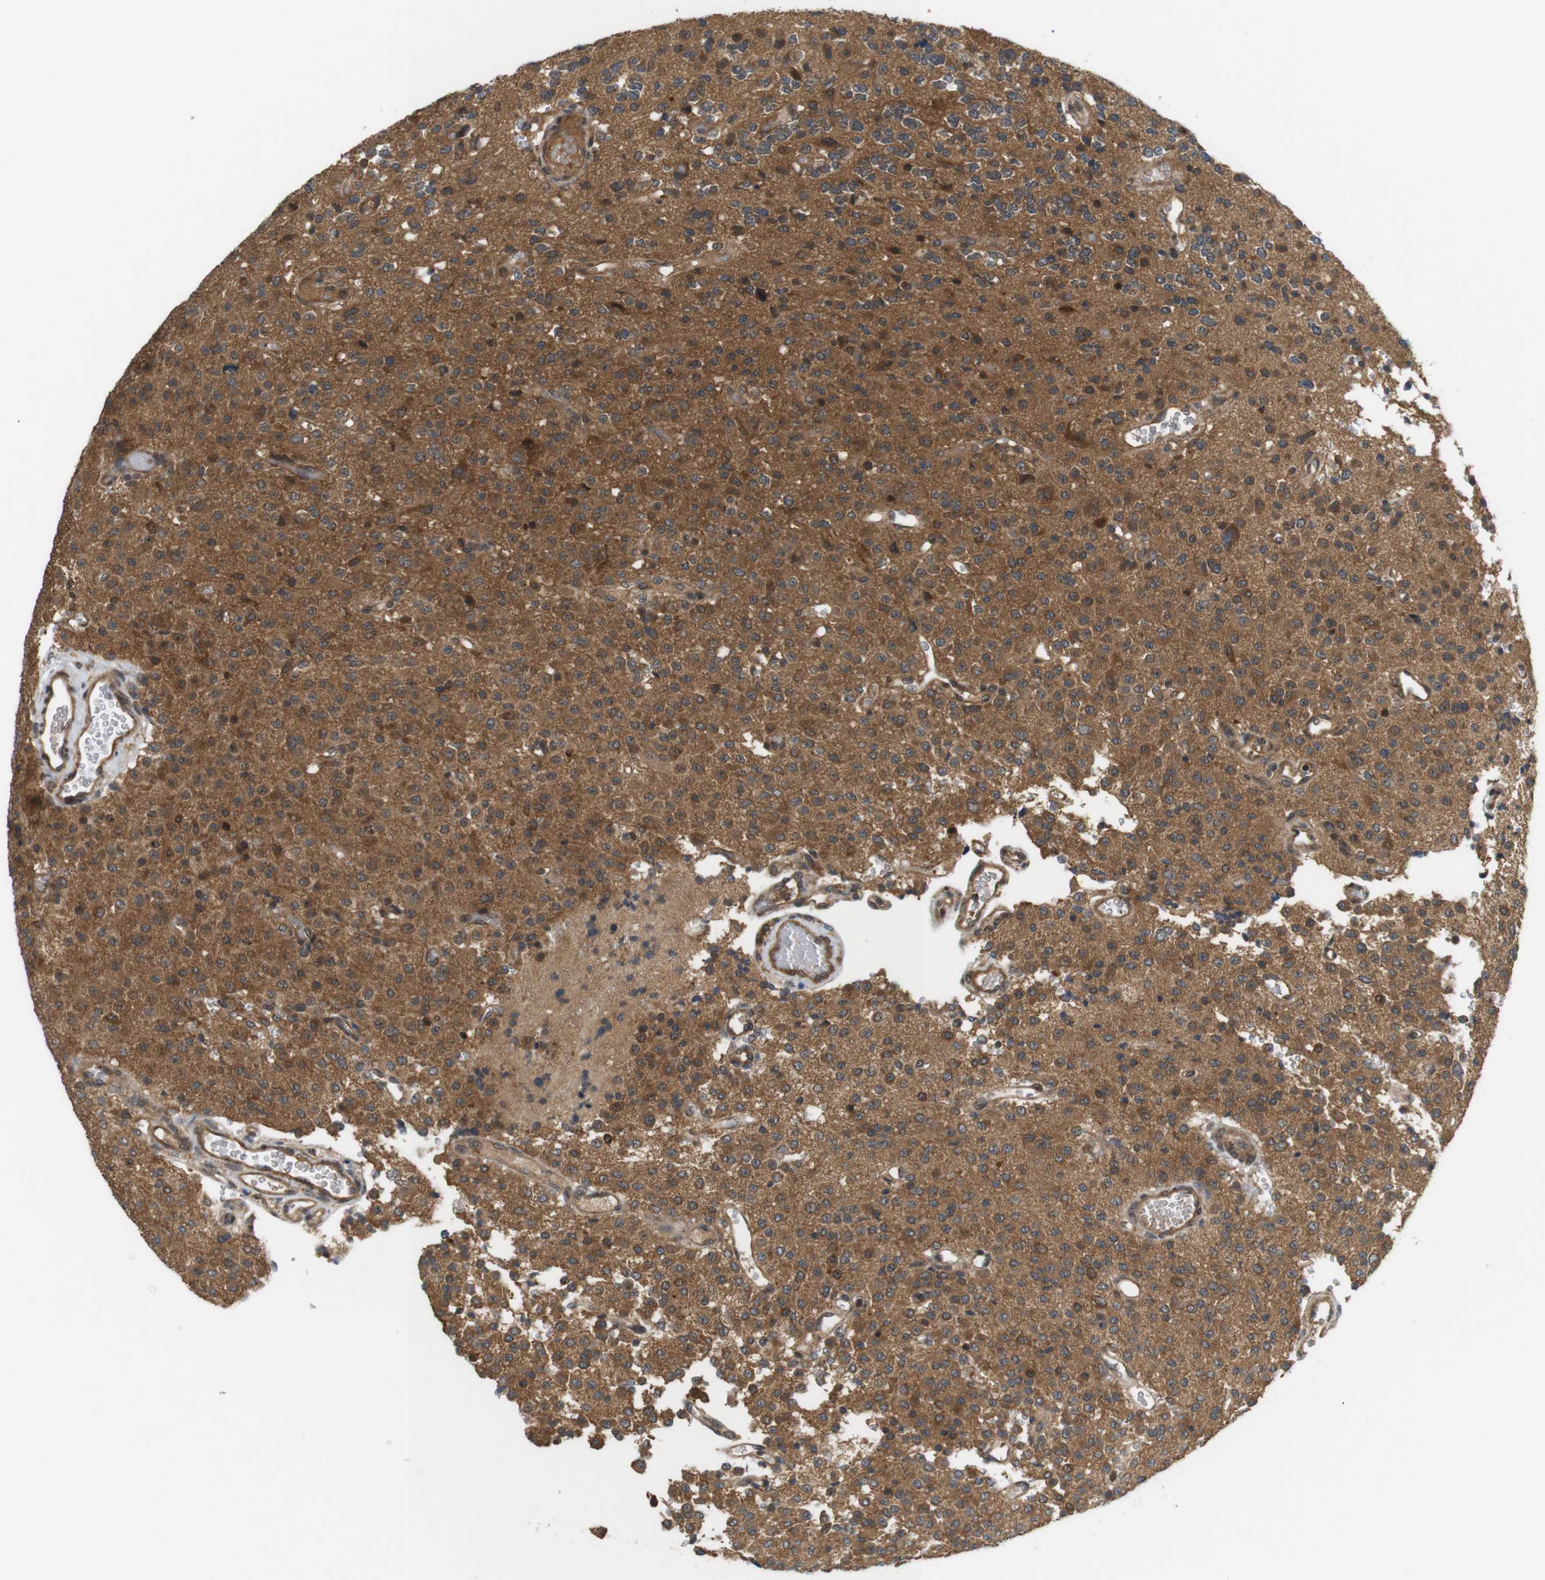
{"staining": {"intensity": "moderate", "quantity": ">75%", "location": "cytoplasmic/membranous"}, "tissue": "glioma", "cell_type": "Tumor cells", "image_type": "cancer", "snomed": [{"axis": "morphology", "description": "Glioma, malignant, Low grade"}, {"axis": "topography", "description": "Brain"}], "caption": "Moderate cytoplasmic/membranous staining is seen in approximately >75% of tumor cells in low-grade glioma (malignant).", "gene": "NFKBIE", "patient": {"sex": "male", "age": 38}}